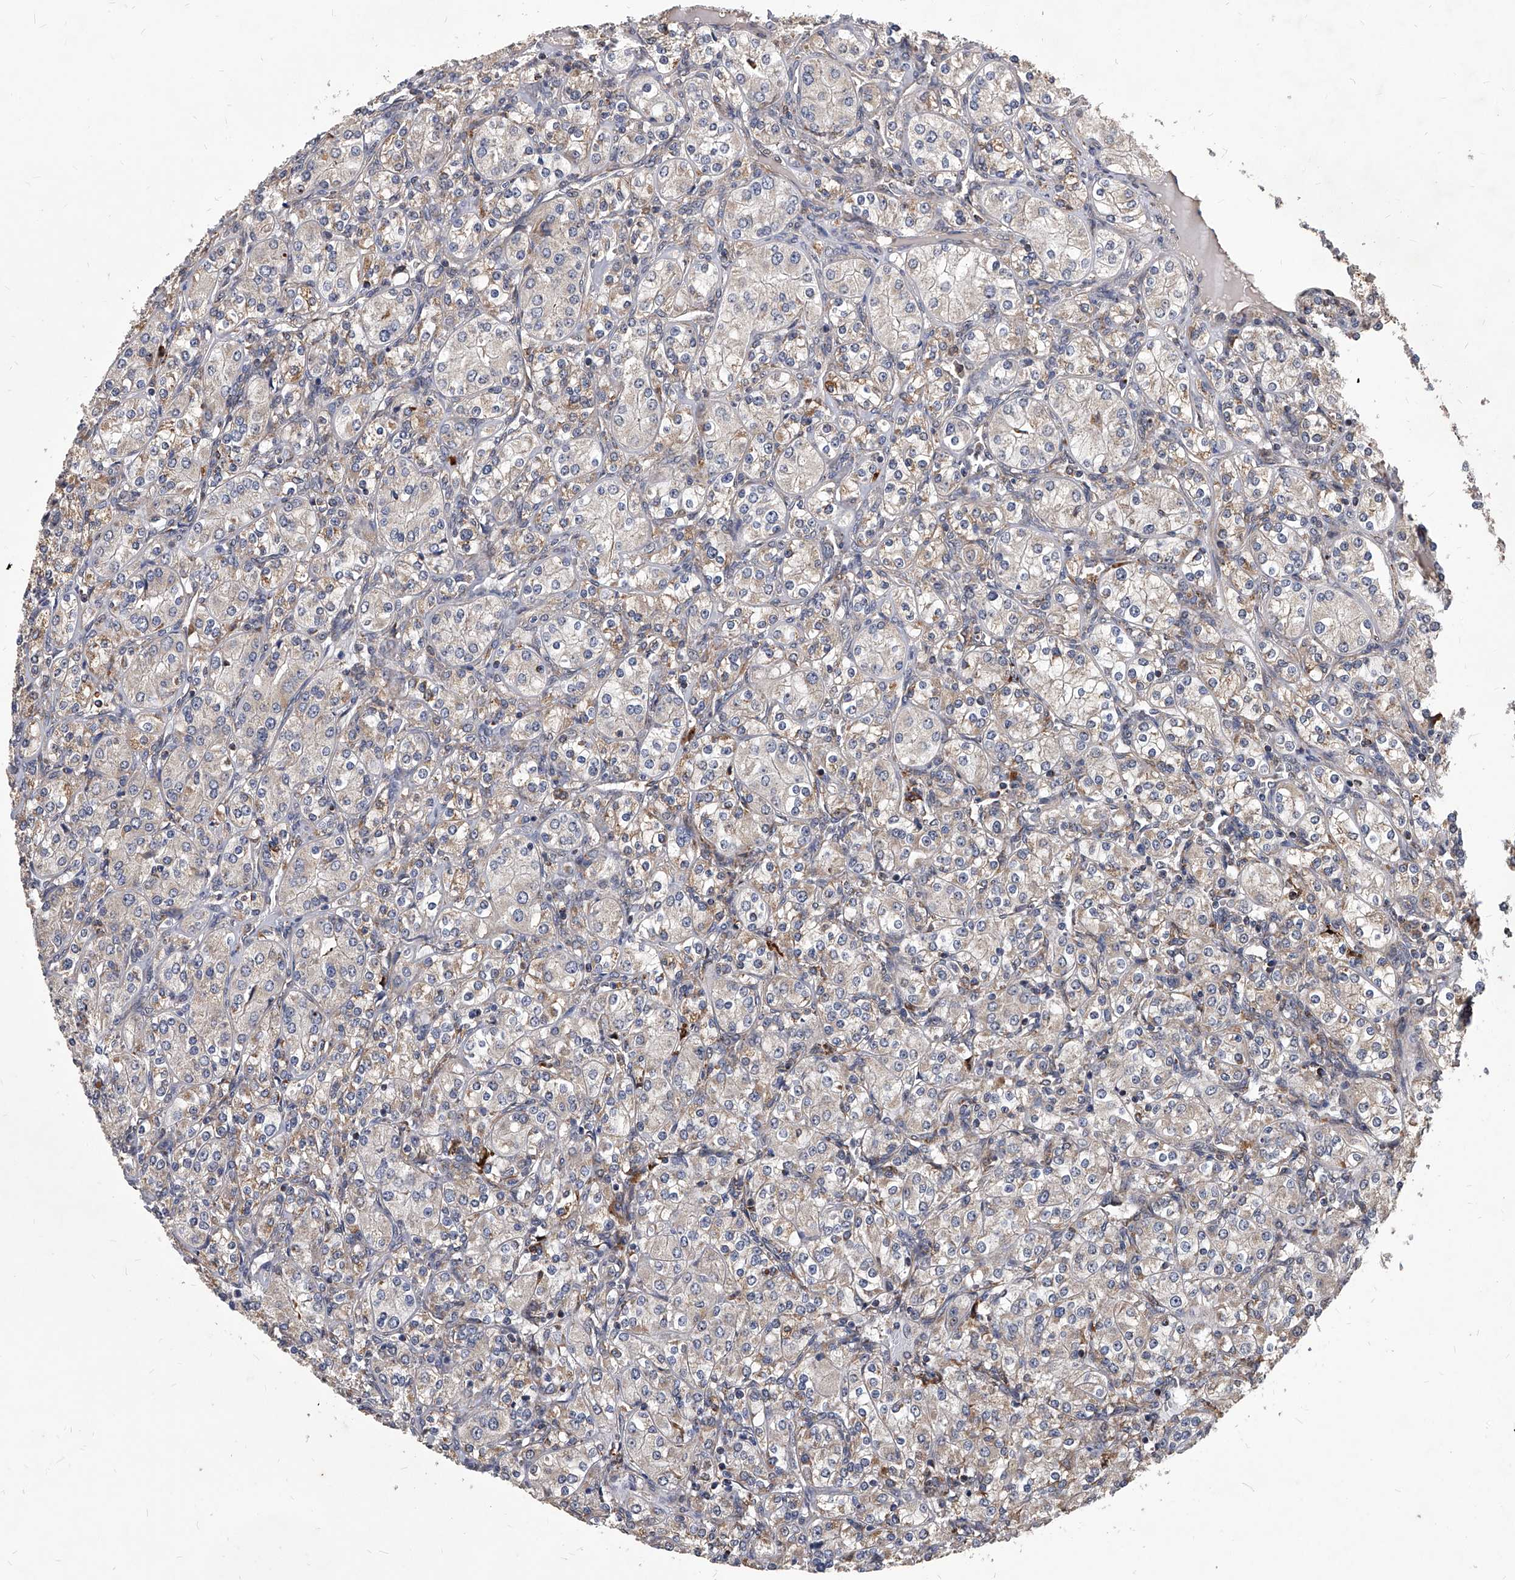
{"staining": {"intensity": "weak", "quantity": "25%-75%", "location": "cytoplasmic/membranous"}, "tissue": "renal cancer", "cell_type": "Tumor cells", "image_type": "cancer", "snomed": [{"axis": "morphology", "description": "Adenocarcinoma, NOS"}, {"axis": "topography", "description": "Kidney"}], "caption": "IHC of renal adenocarcinoma reveals low levels of weak cytoplasmic/membranous staining in about 25%-75% of tumor cells.", "gene": "SOBP", "patient": {"sex": "male", "age": 77}}